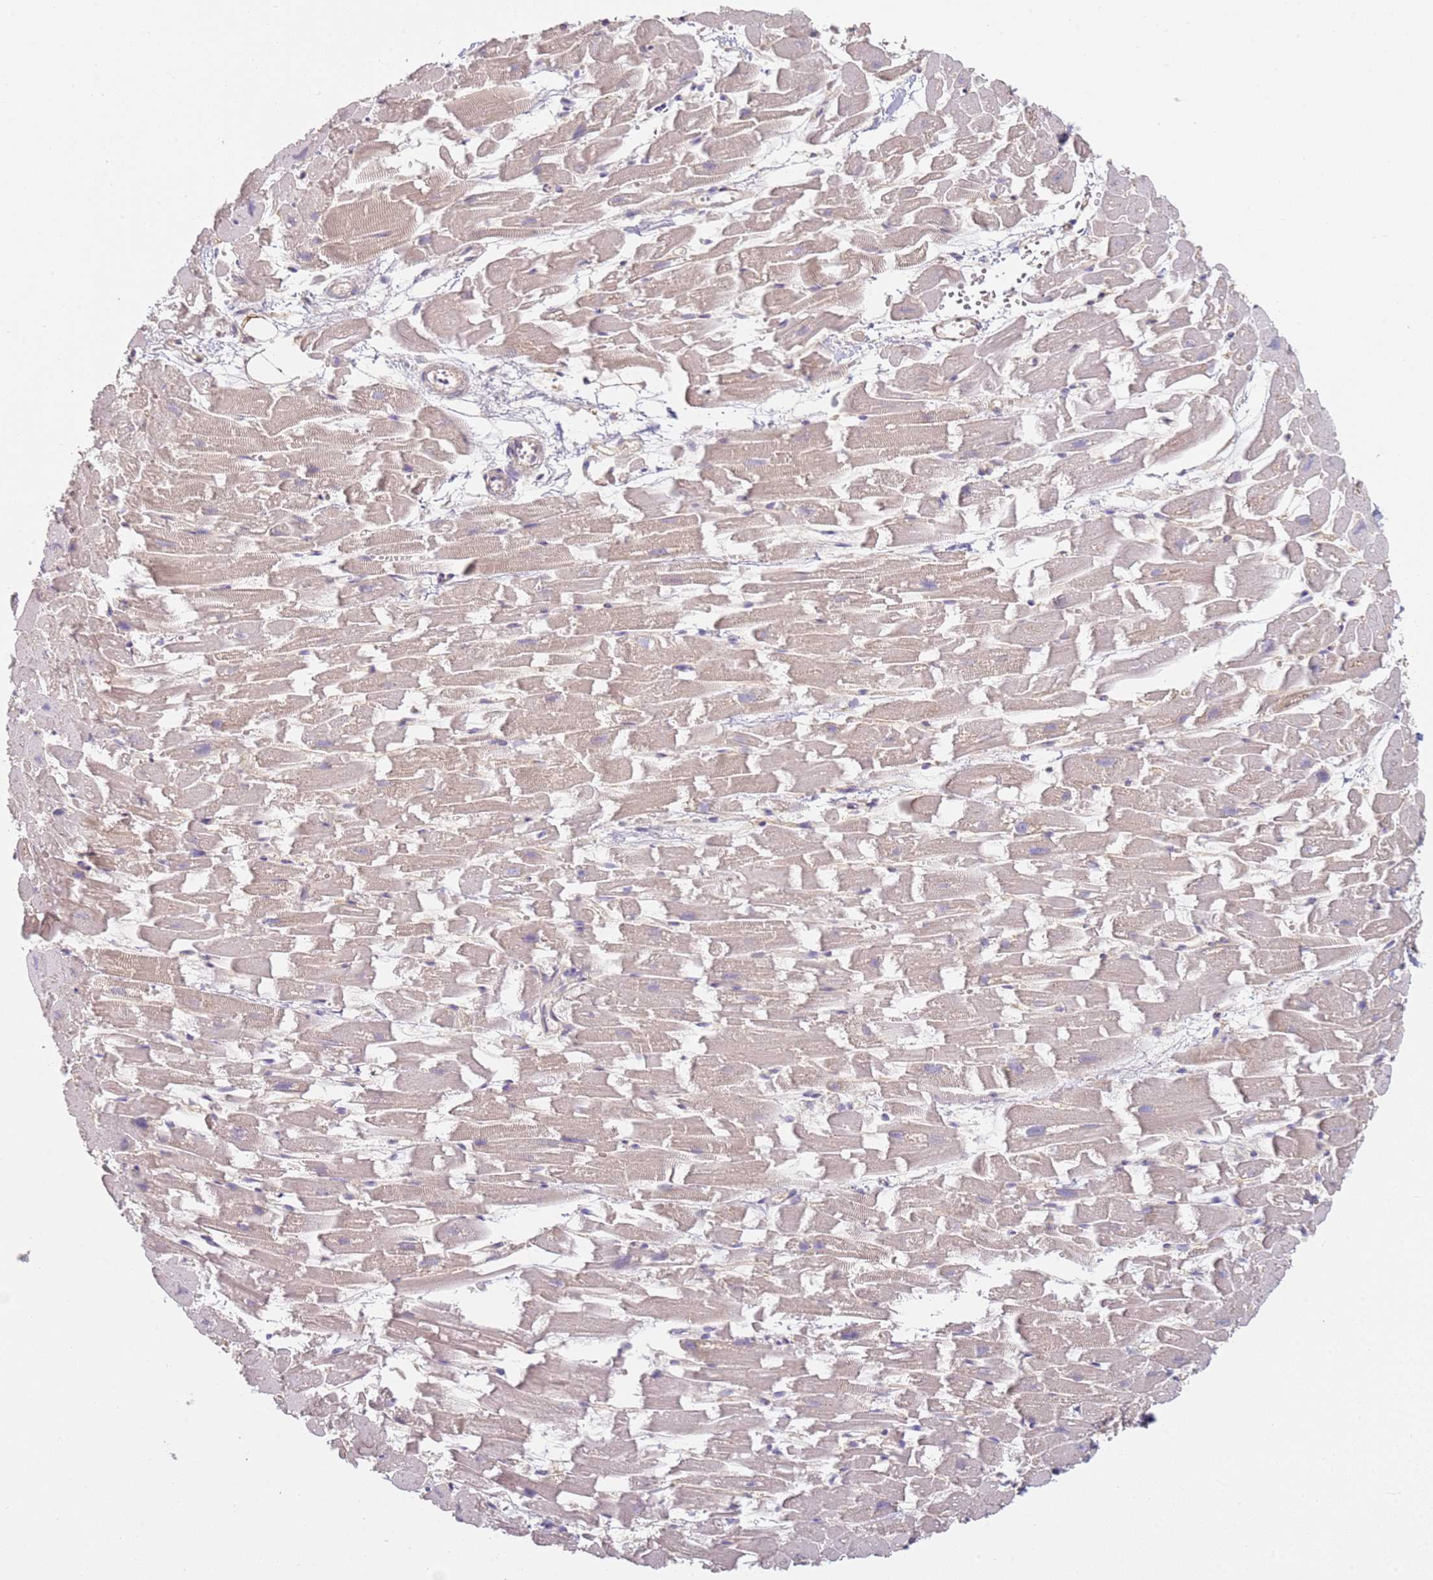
{"staining": {"intensity": "weak", "quantity": ">75%", "location": "cytoplasmic/membranous,nuclear"}, "tissue": "heart muscle", "cell_type": "Cardiomyocytes", "image_type": "normal", "snomed": [{"axis": "morphology", "description": "Normal tissue, NOS"}, {"axis": "topography", "description": "Heart"}], "caption": "Protein expression analysis of unremarkable heart muscle reveals weak cytoplasmic/membranous,nuclear staining in about >75% of cardiomyocytes. Nuclei are stained in blue.", "gene": "WDR93", "patient": {"sex": "female", "age": 64}}